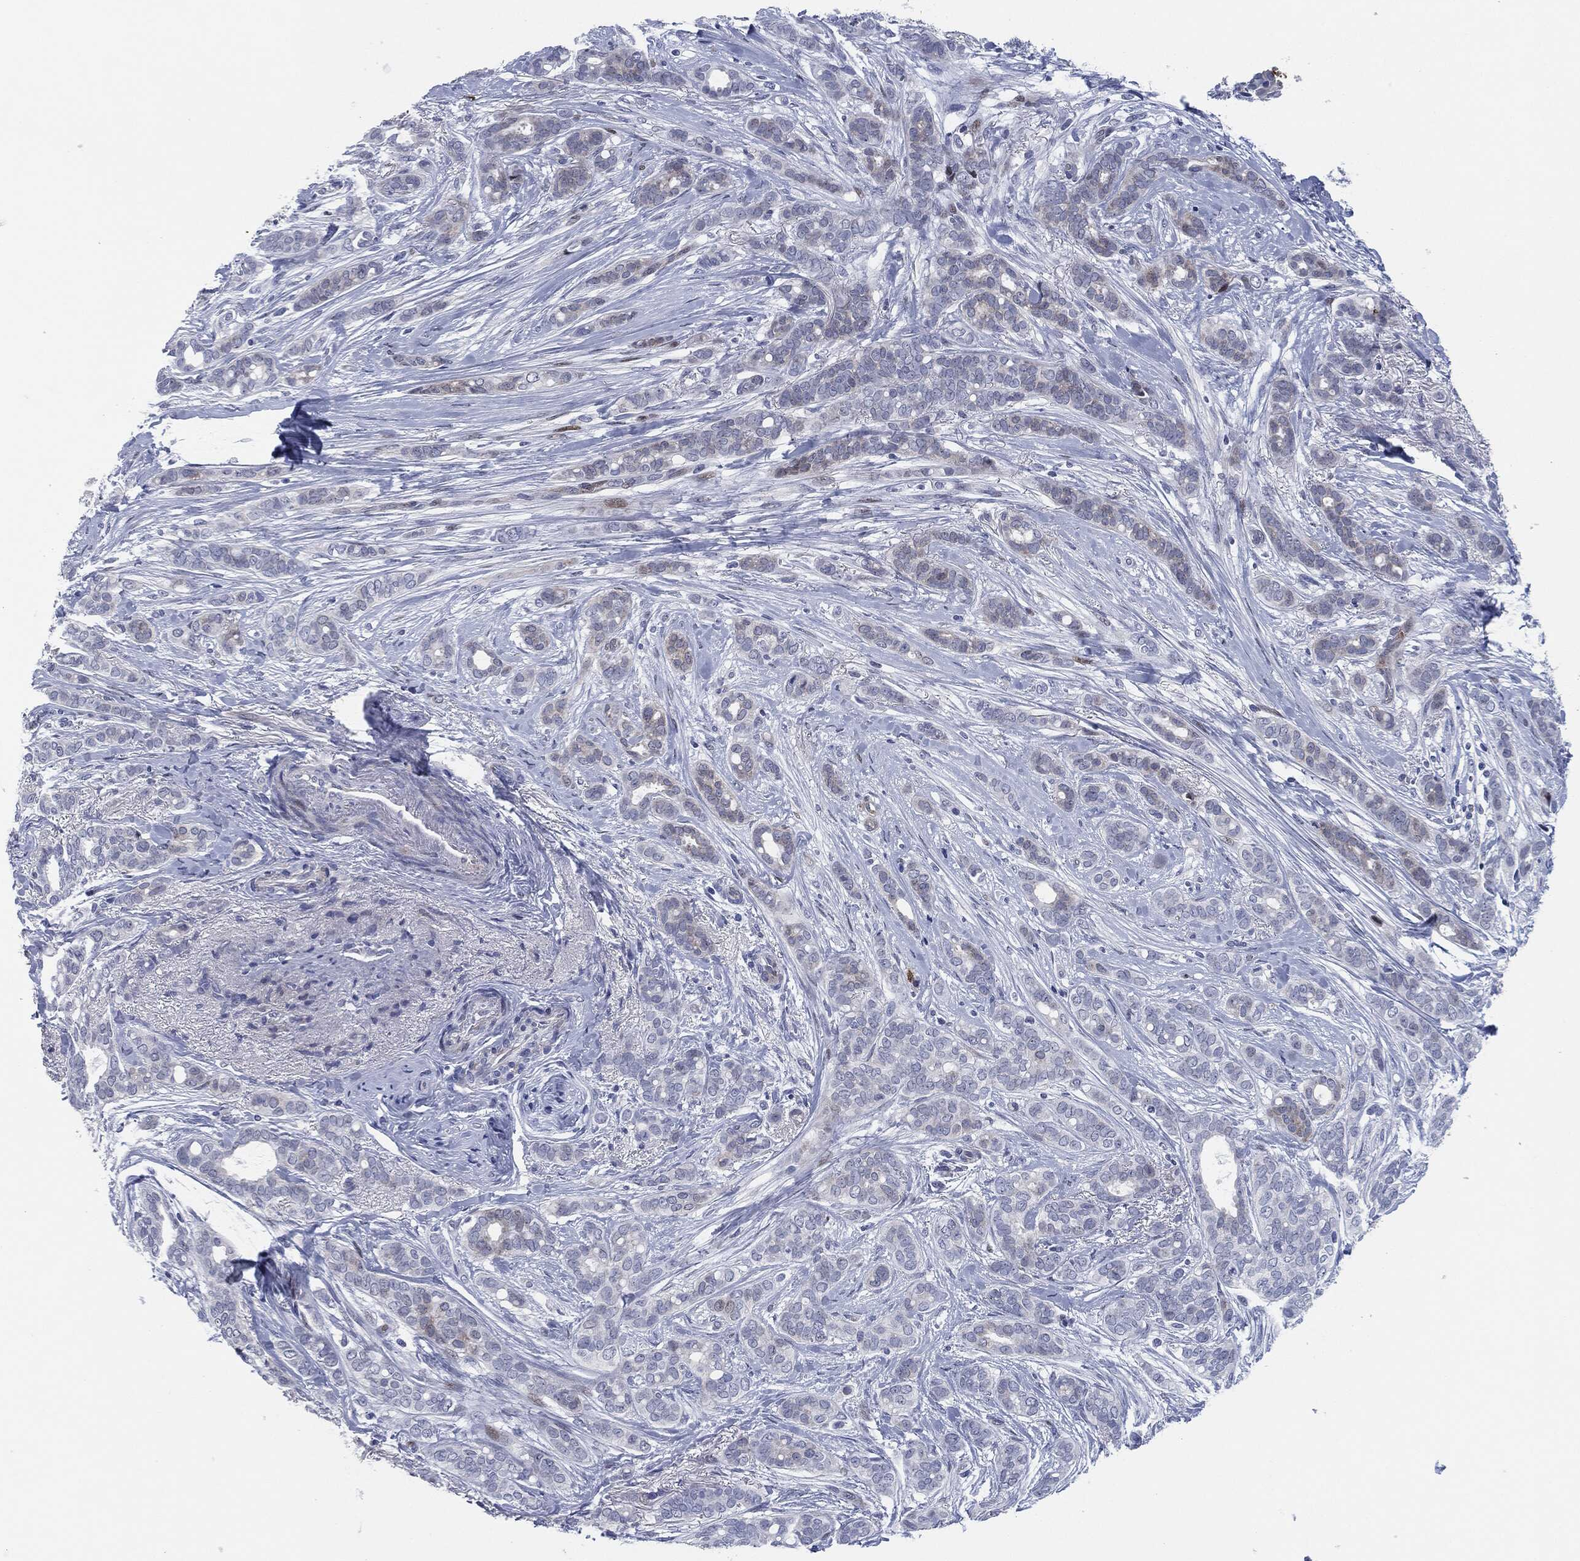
{"staining": {"intensity": "weak", "quantity": "<25%", "location": "cytoplasmic/membranous"}, "tissue": "breast cancer", "cell_type": "Tumor cells", "image_type": "cancer", "snomed": [{"axis": "morphology", "description": "Duct carcinoma"}, {"axis": "topography", "description": "Breast"}], "caption": "Immunohistochemical staining of human breast cancer (invasive ductal carcinoma) displays no significant expression in tumor cells.", "gene": "MPO", "patient": {"sex": "female", "age": 51}}